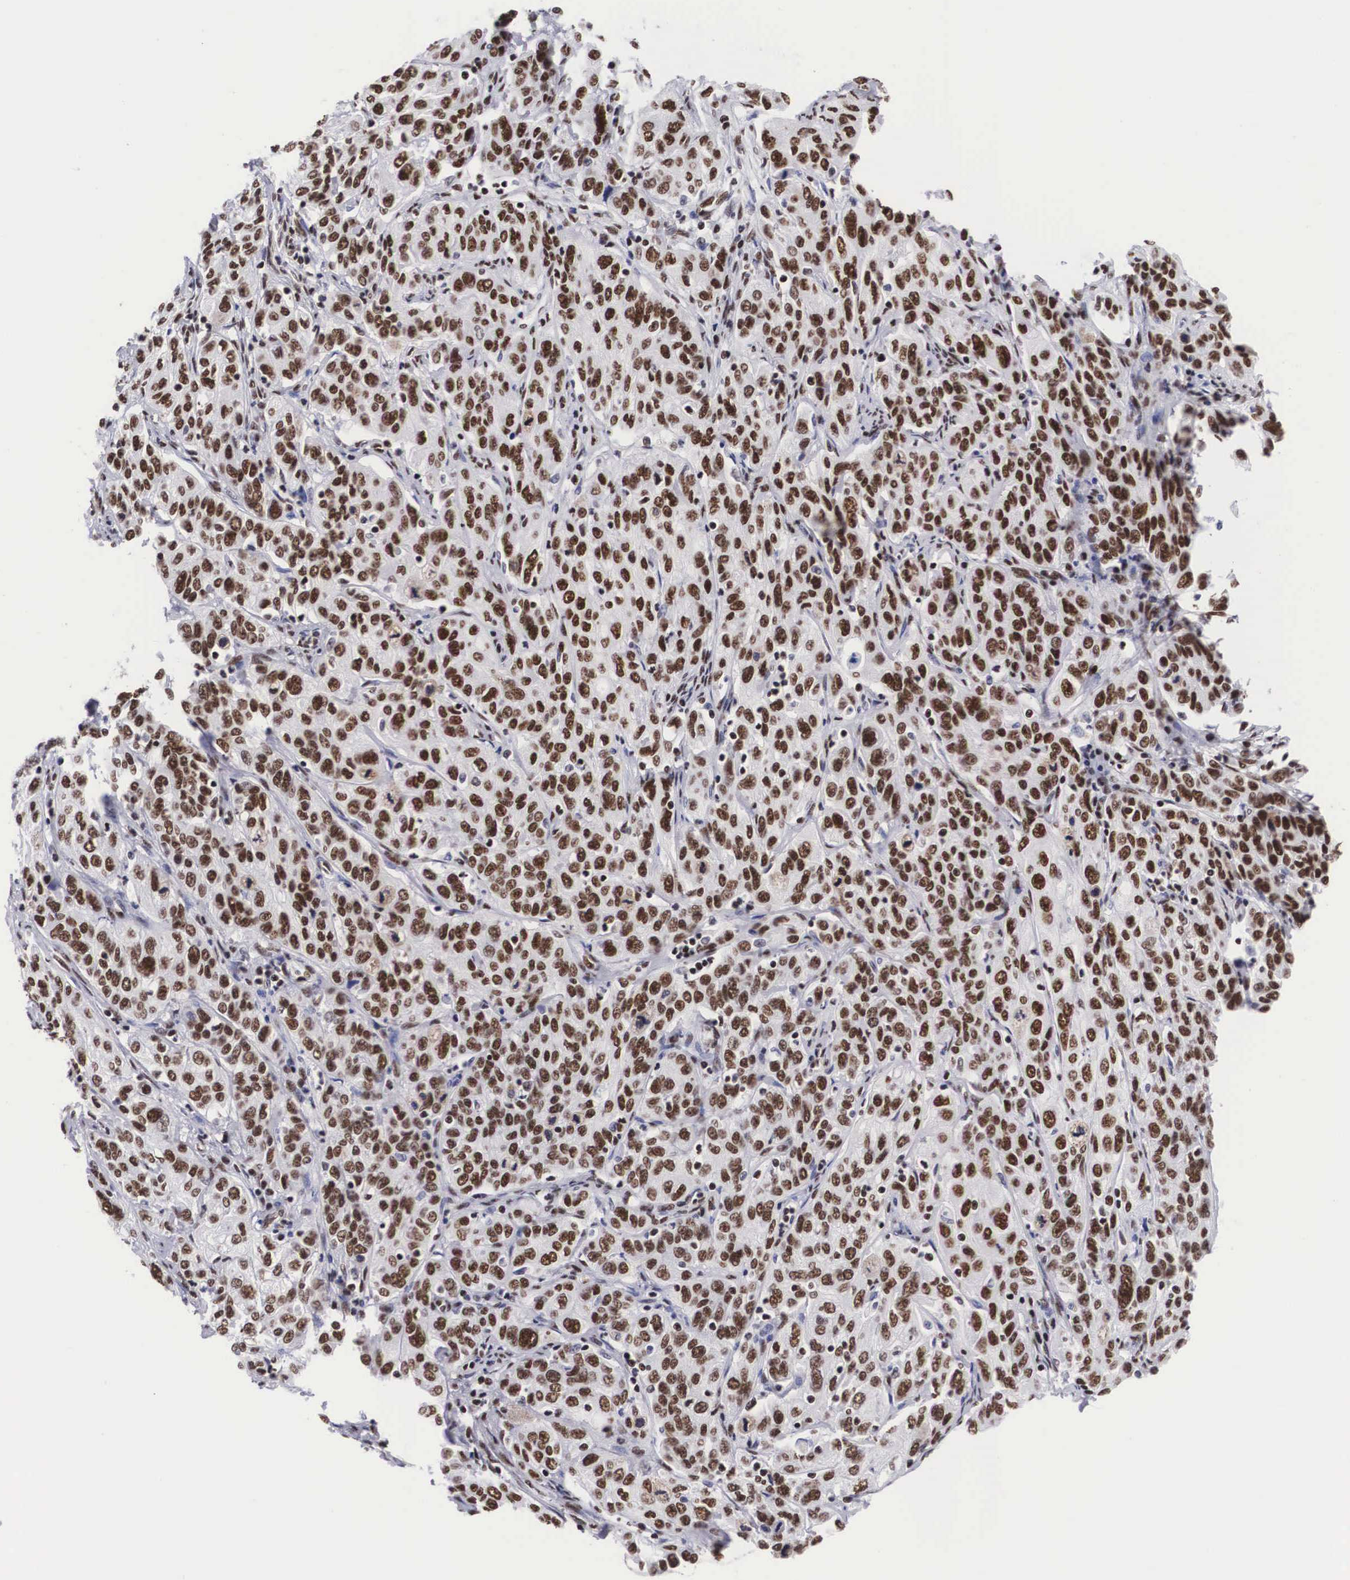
{"staining": {"intensity": "moderate", "quantity": ">75%", "location": "nuclear"}, "tissue": "cervical cancer", "cell_type": "Tumor cells", "image_type": "cancer", "snomed": [{"axis": "morphology", "description": "Squamous cell carcinoma, NOS"}, {"axis": "topography", "description": "Cervix"}], "caption": "The histopathology image reveals immunohistochemical staining of squamous cell carcinoma (cervical). There is moderate nuclear positivity is identified in approximately >75% of tumor cells.", "gene": "SF3A1", "patient": {"sex": "female", "age": 38}}